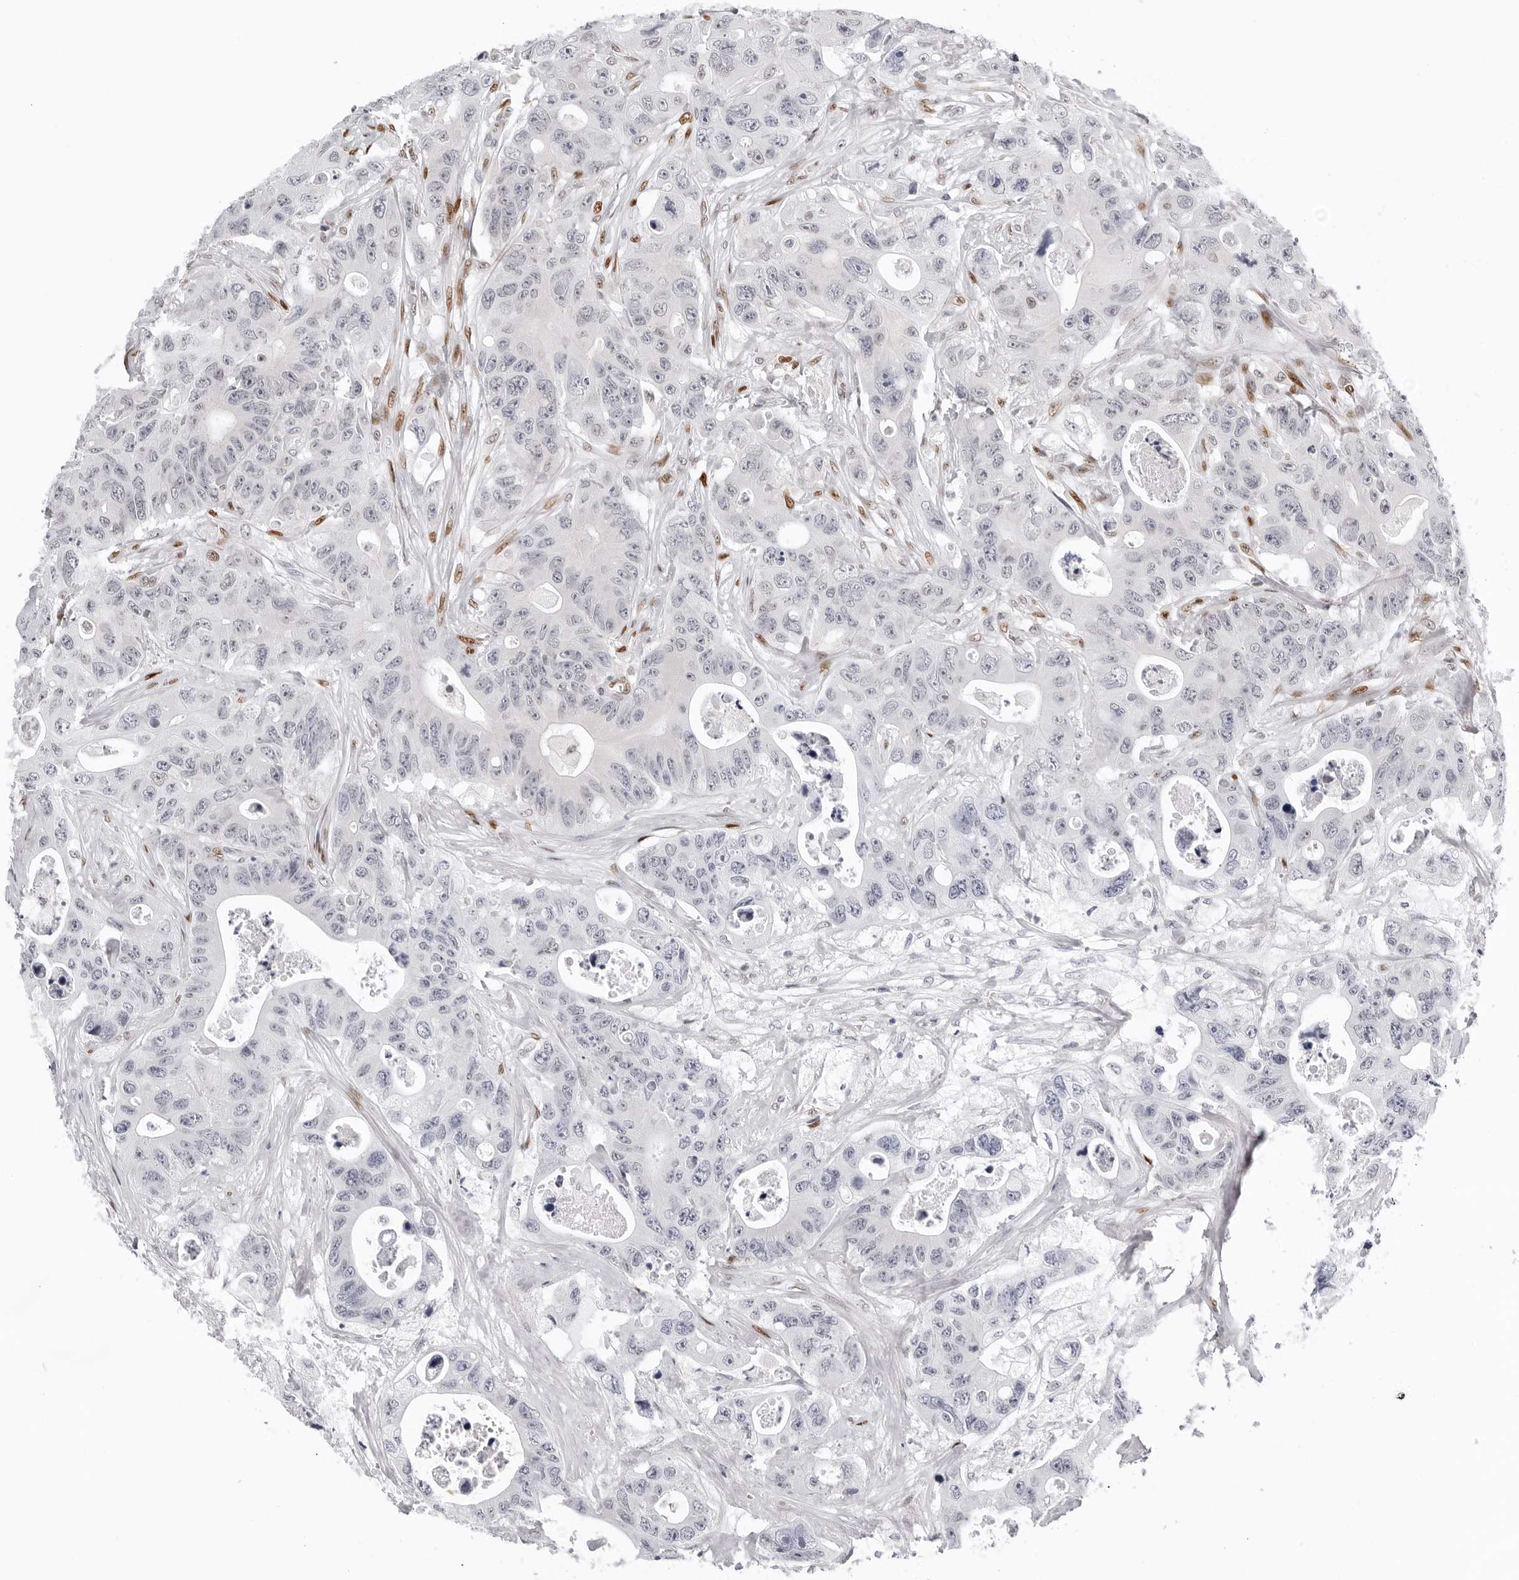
{"staining": {"intensity": "negative", "quantity": "none", "location": "none"}, "tissue": "colorectal cancer", "cell_type": "Tumor cells", "image_type": "cancer", "snomed": [{"axis": "morphology", "description": "Adenocarcinoma, NOS"}, {"axis": "topography", "description": "Colon"}], "caption": "The IHC histopathology image has no significant positivity in tumor cells of adenocarcinoma (colorectal) tissue.", "gene": "OGG1", "patient": {"sex": "female", "age": 46}}